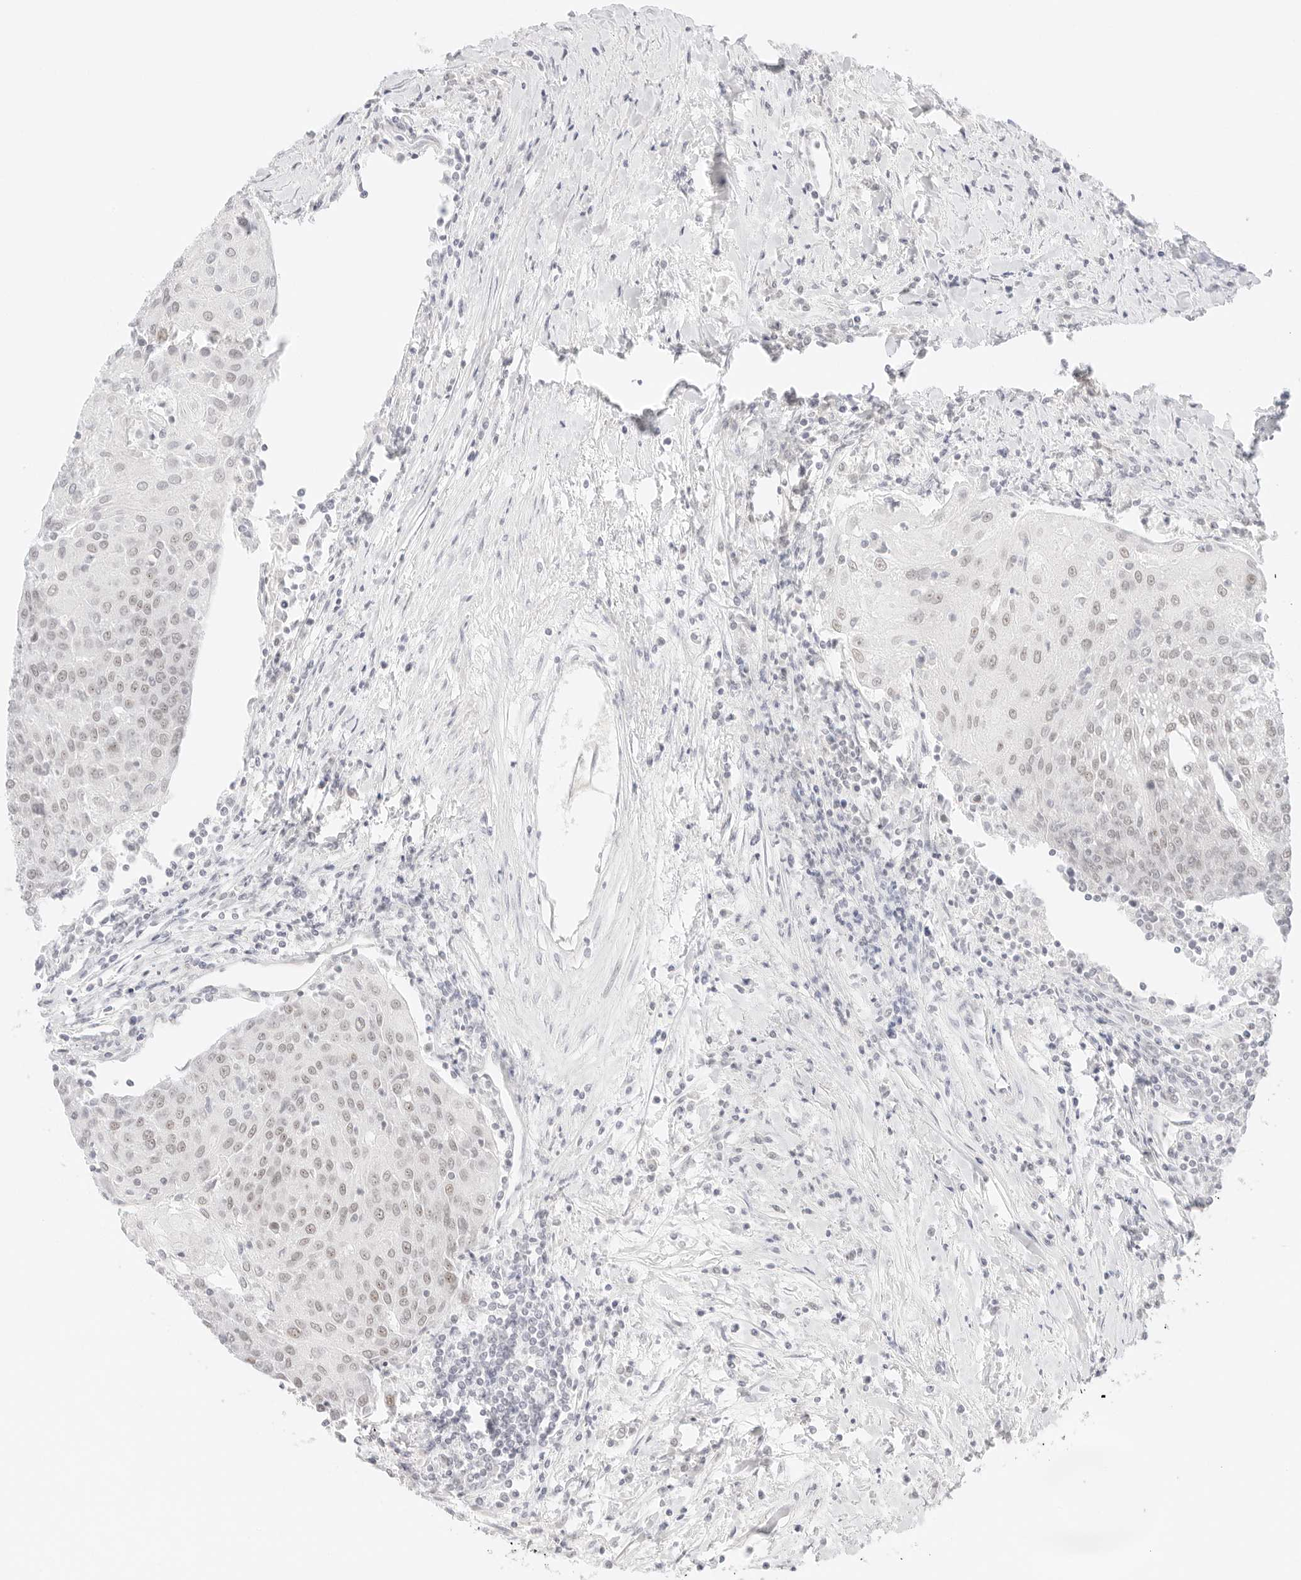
{"staining": {"intensity": "negative", "quantity": "none", "location": "none"}, "tissue": "urothelial cancer", "cell_type": "Tumor cells", "image_type": "cancer", "snomed": [{"axis": "morphology", "description": "Urothelial carcinoma, High grade"}, {"axis": "topography", "description": "Urinary bladder"}], "caption": "Photomicrograph shows no protein positivity in tumor cells of high-grade urothelial carcinoma tissue. (DAB (3,3'-diaminobenzidine) IHC, high magnification).", "gene": "ITGA6", "patient": {"sex": "female", "age": 85}}